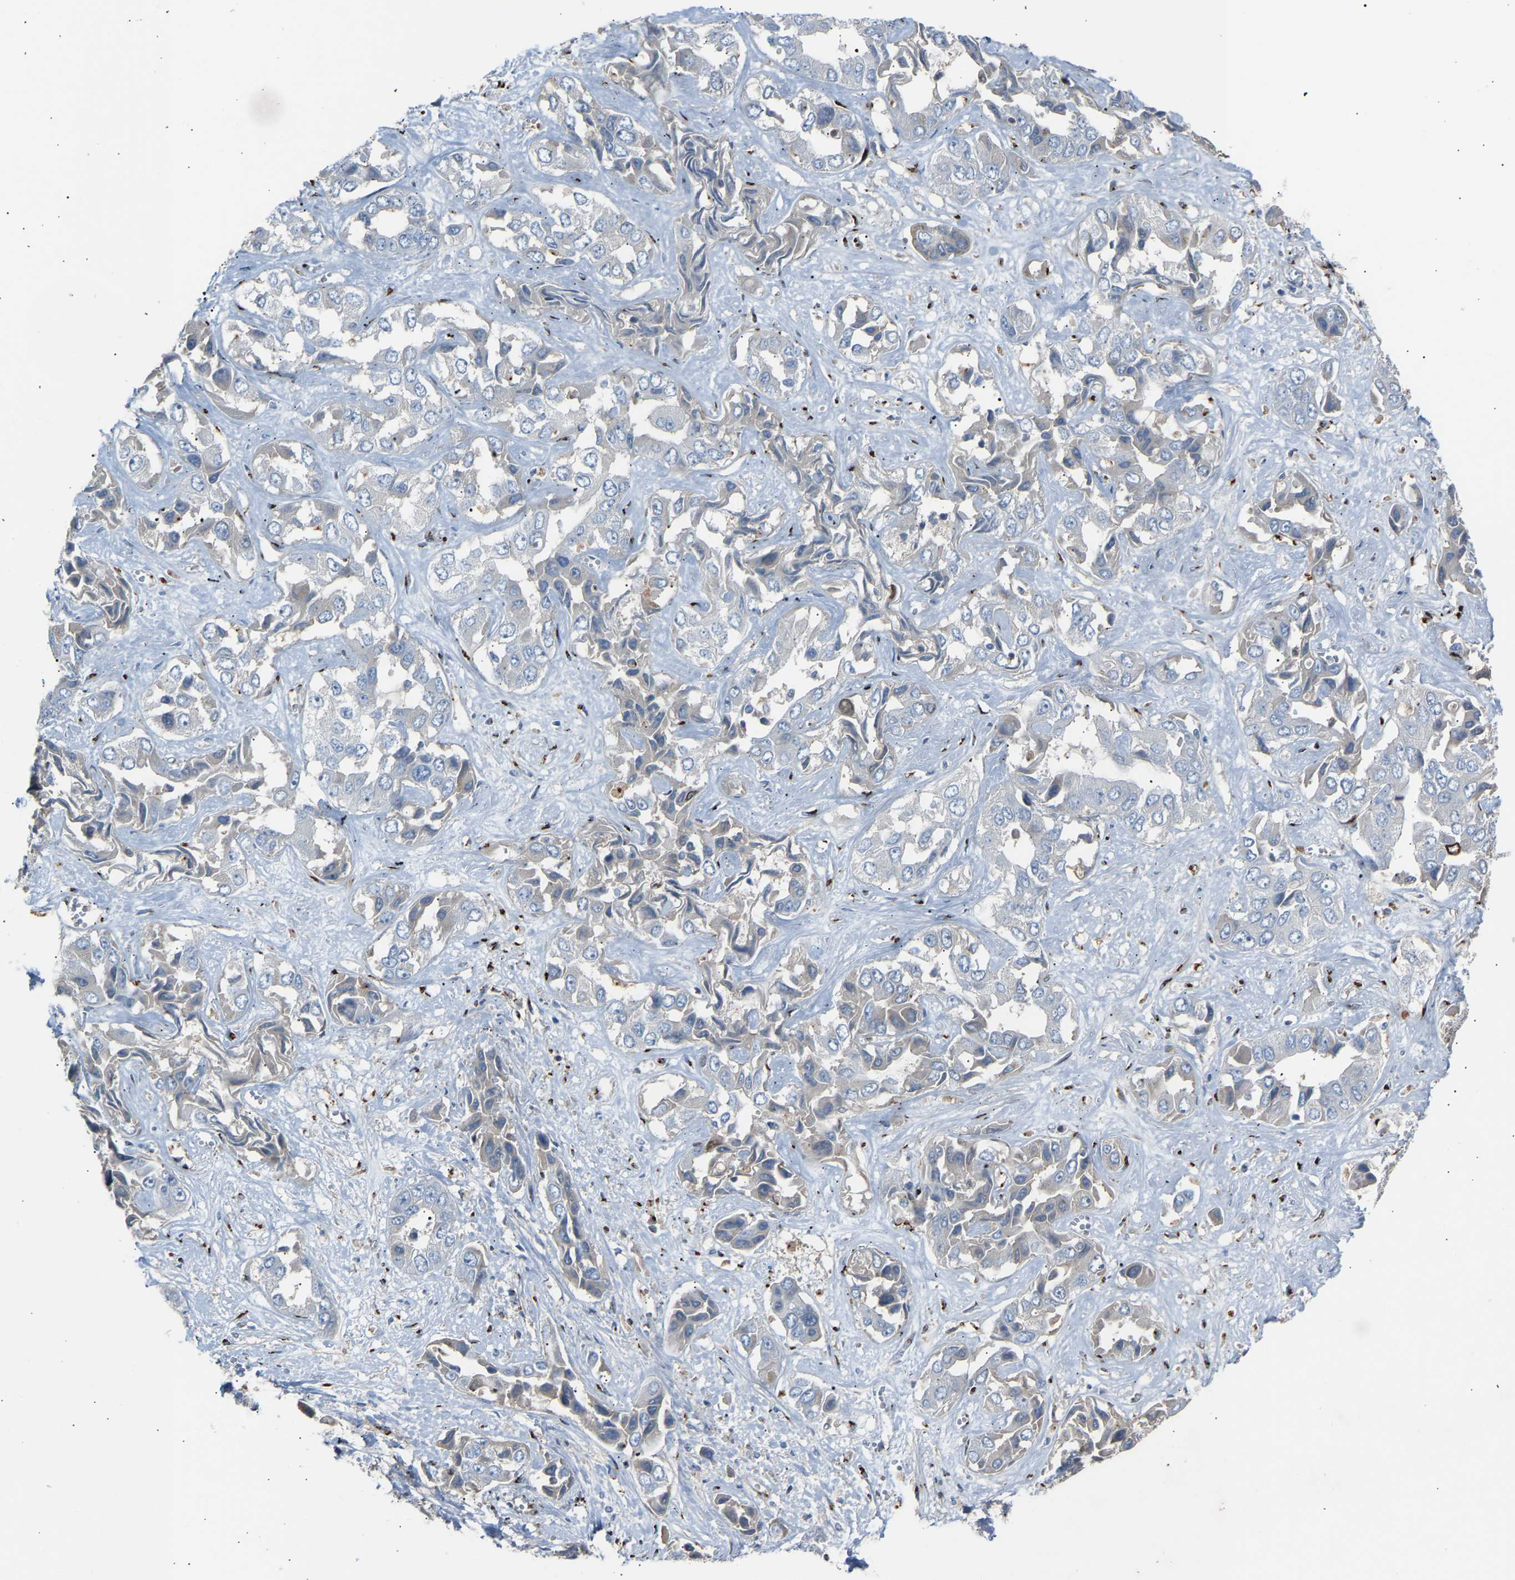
{"staining": {"intensity": "negative", "quantity": "none", "location": "none"}, "tissue": "liver cancer", "cell_type": "Tumor cells", "image_type": "cancer", "snomed": [{"axis": "morphology", "description": "Cholangiocarcinoma"}, {"axis": "topography", "description": "Liver"}], "caption": "A micrograph of cholangiocarcinoma (liver) stained for a protein shows no brown staining in tumor cells.", "gene": "CYREN", "patient": {"sex": "female", "age": 52}}